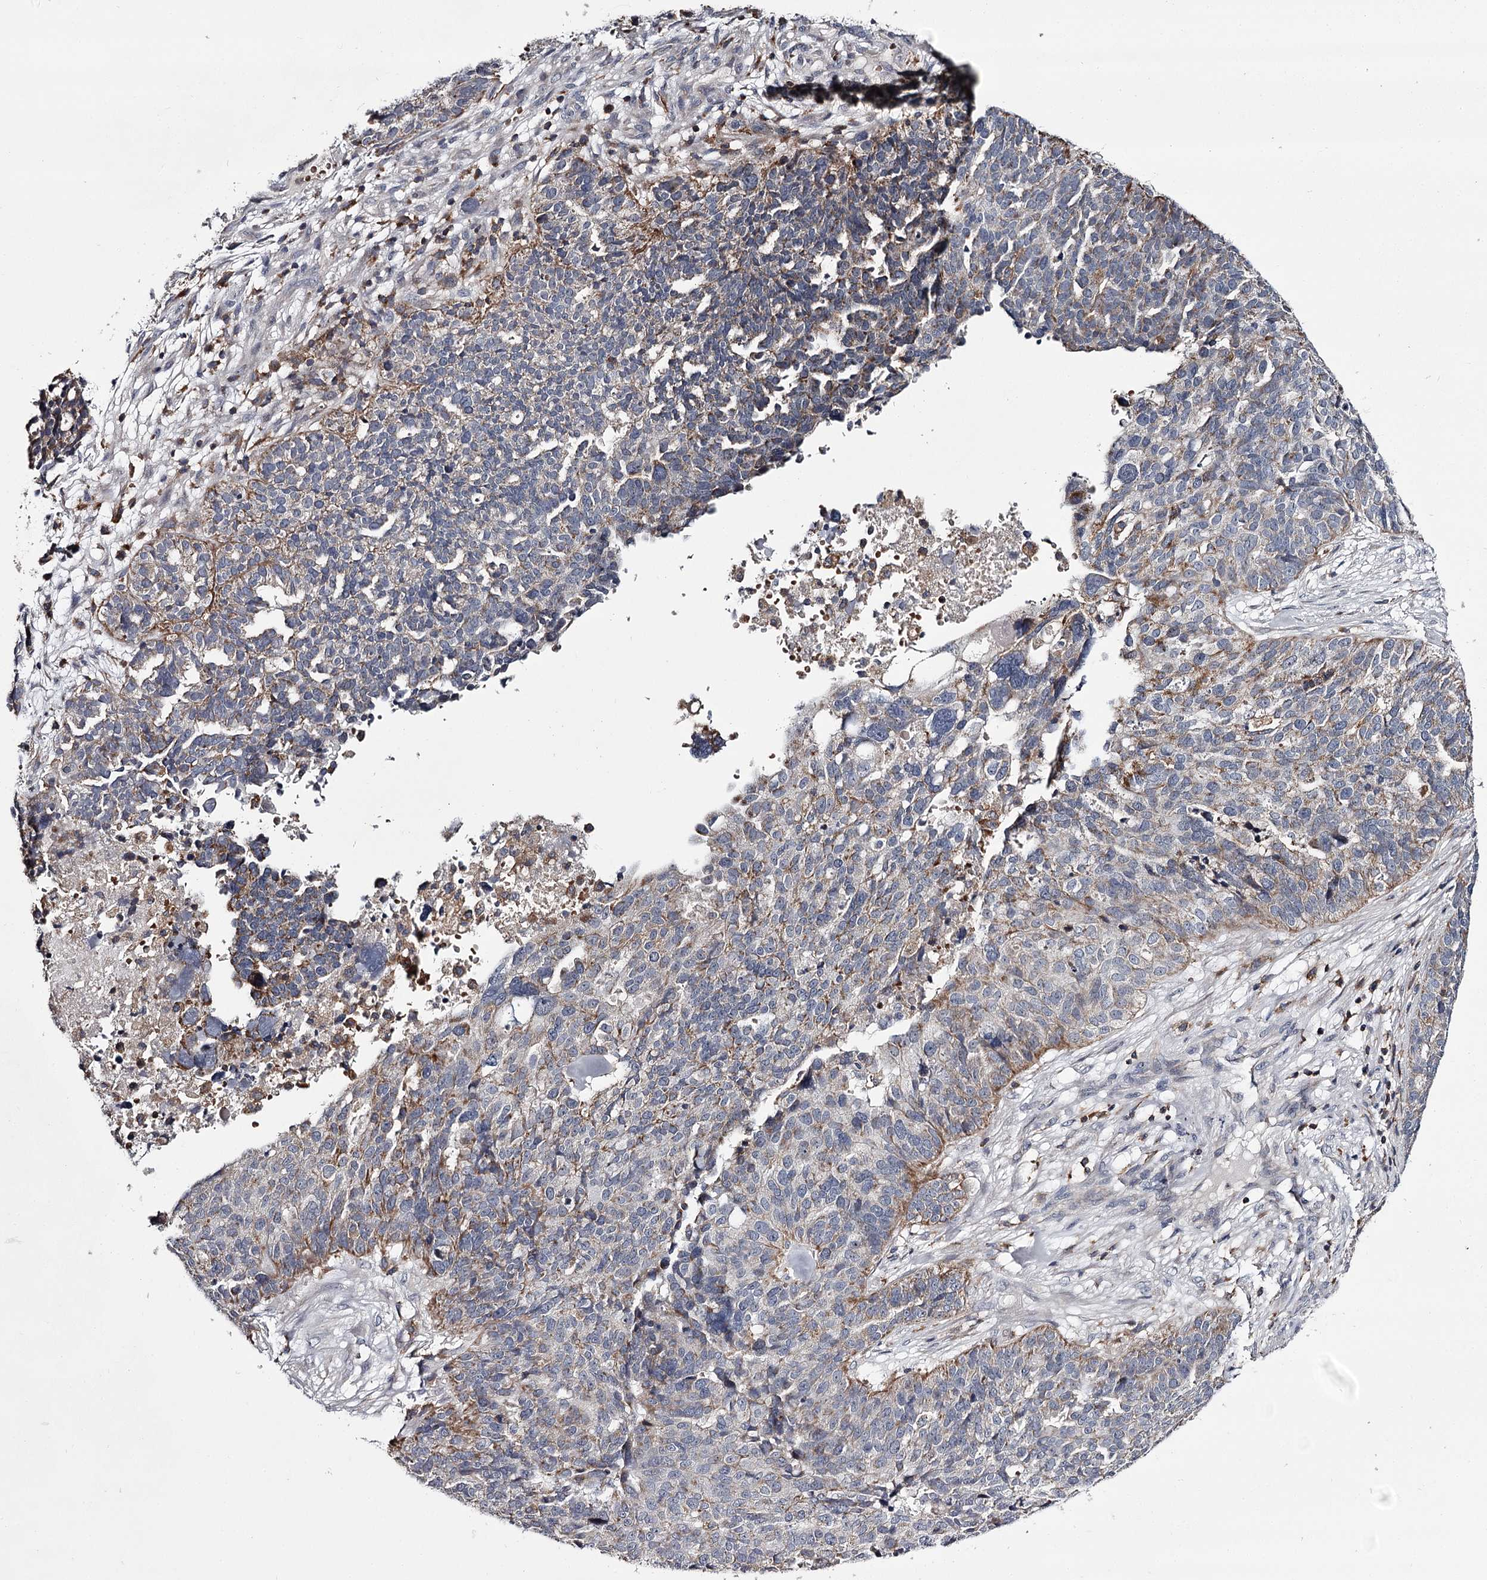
{"staining": {"intensity": "moderate", "quantity": "<25%", "location": "cytoplasmic/membranous"}, "tissue": "ovarian cancer", "cell_type": "Tumor cells", "image_type": "cancer", "snomed": [{"axis": "morphology", "description": "Cystadenocarcinoma, serous, NOS"}, {"axis": "topography", "description": "Ovary"}], "caption": "Immunohistochemical staining of ovarian cancer (serous cystadenocarcinoma) exhibits low levels of moderate cytoplasmic/membranous protein staining in approximately <25% of tumor cells. The staining was performed using DAB, with brown indicating positive protein expression. Nuclei are stained blue with hematoxylin.", "gene": "RASSF6", "patient": {"sex": "female", "age": 59}}